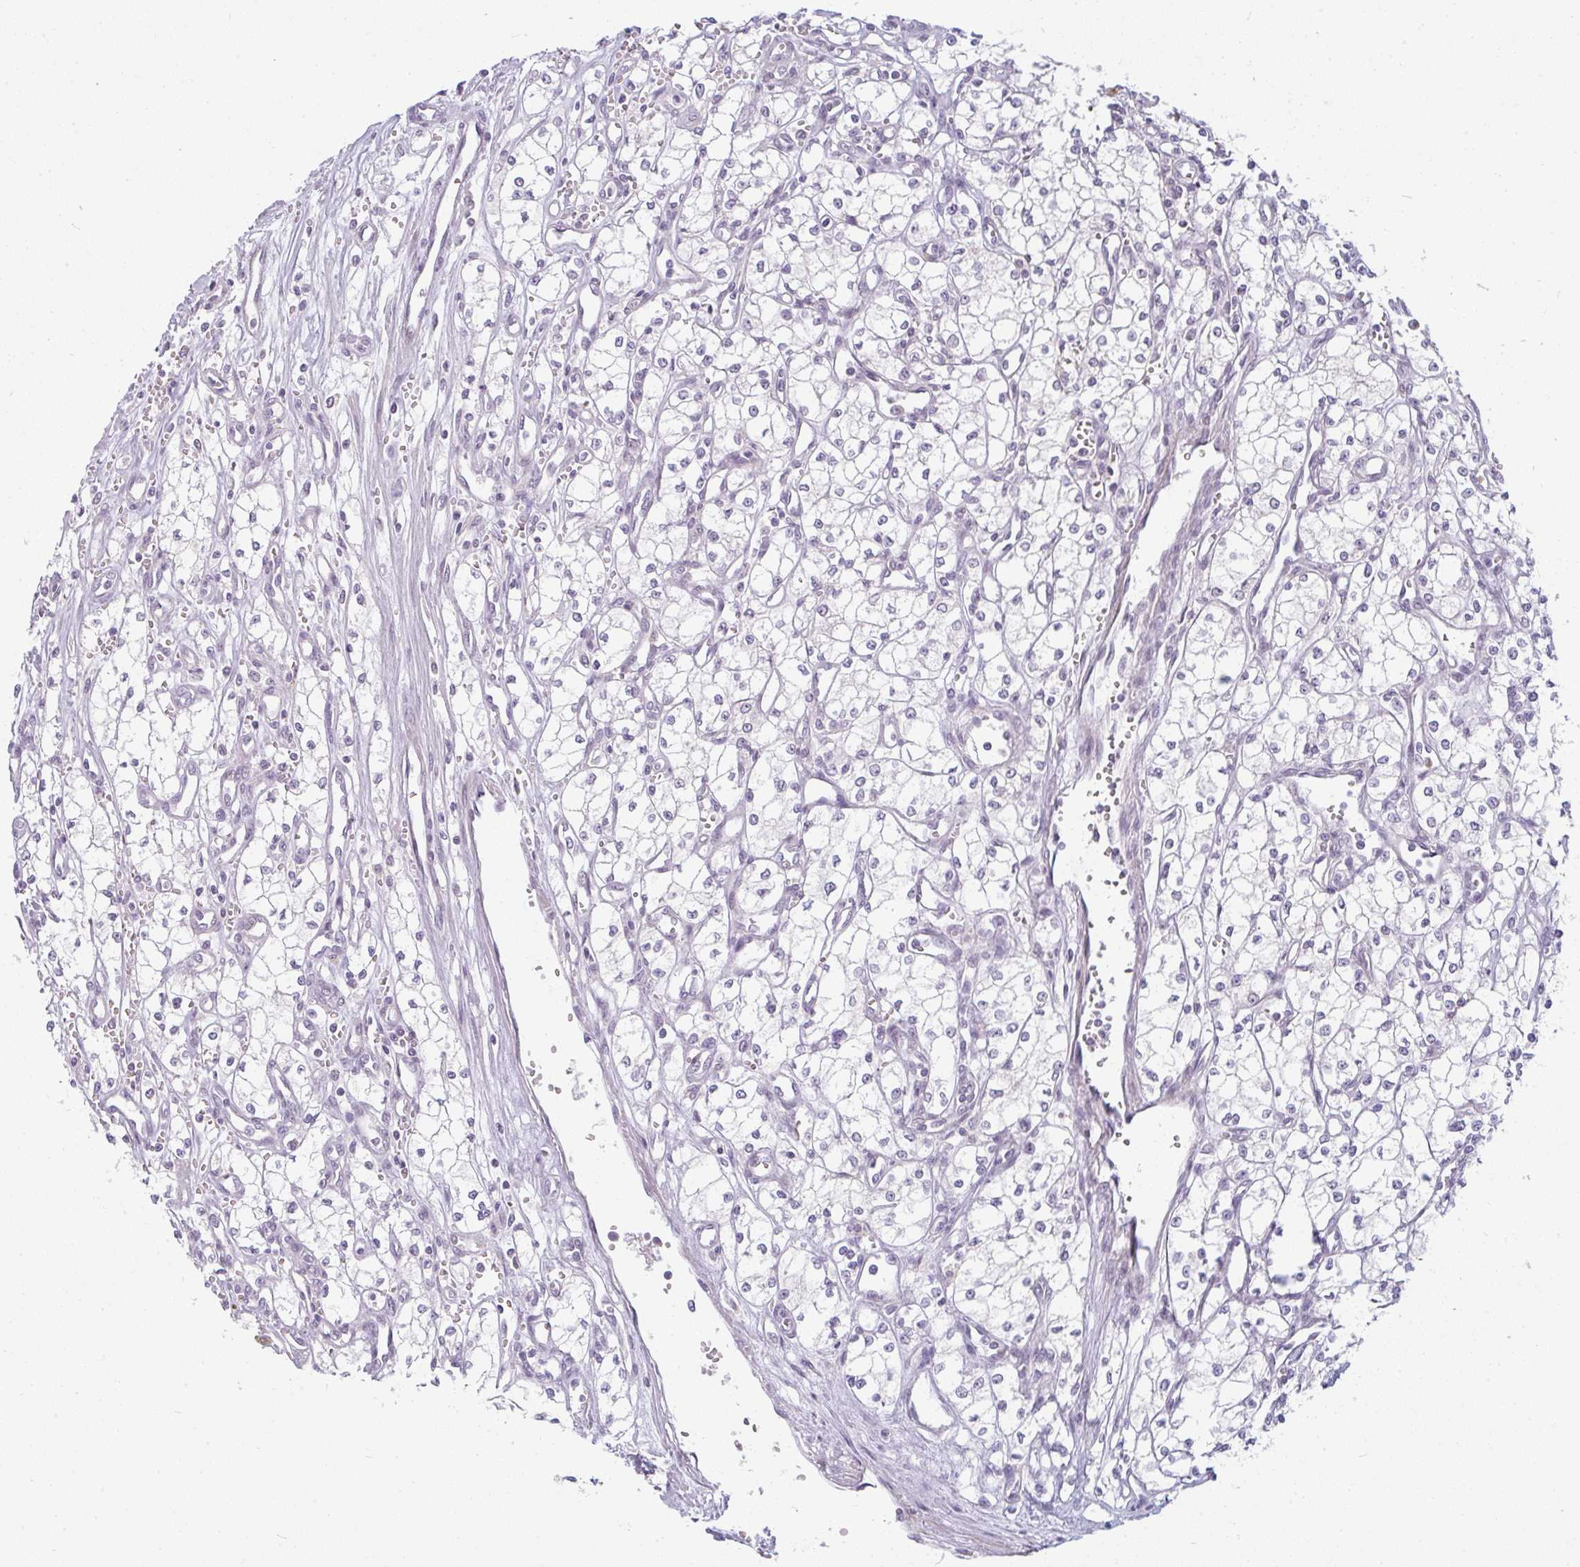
{"staining": {"intensity": "negative", "quantity": "none", "location": "none"}, "tissue": "renal cancer", "cell_type": "Tumor cells", "image_type": "cancer", "snomed": [{"axis": "morphology", "description": "Adenocarcinoma, NOS"}, {"axis": "topography", "description": "Kidney"}], "caption": "IHC micrograph of neoplastic tissue: human renal cancer (adenocarcinoma) stained with DAB reveals no significant protein positivity in tumor cells.", "gene": "PPFIA4", "patient": {"sex": "male", "age": 59}}